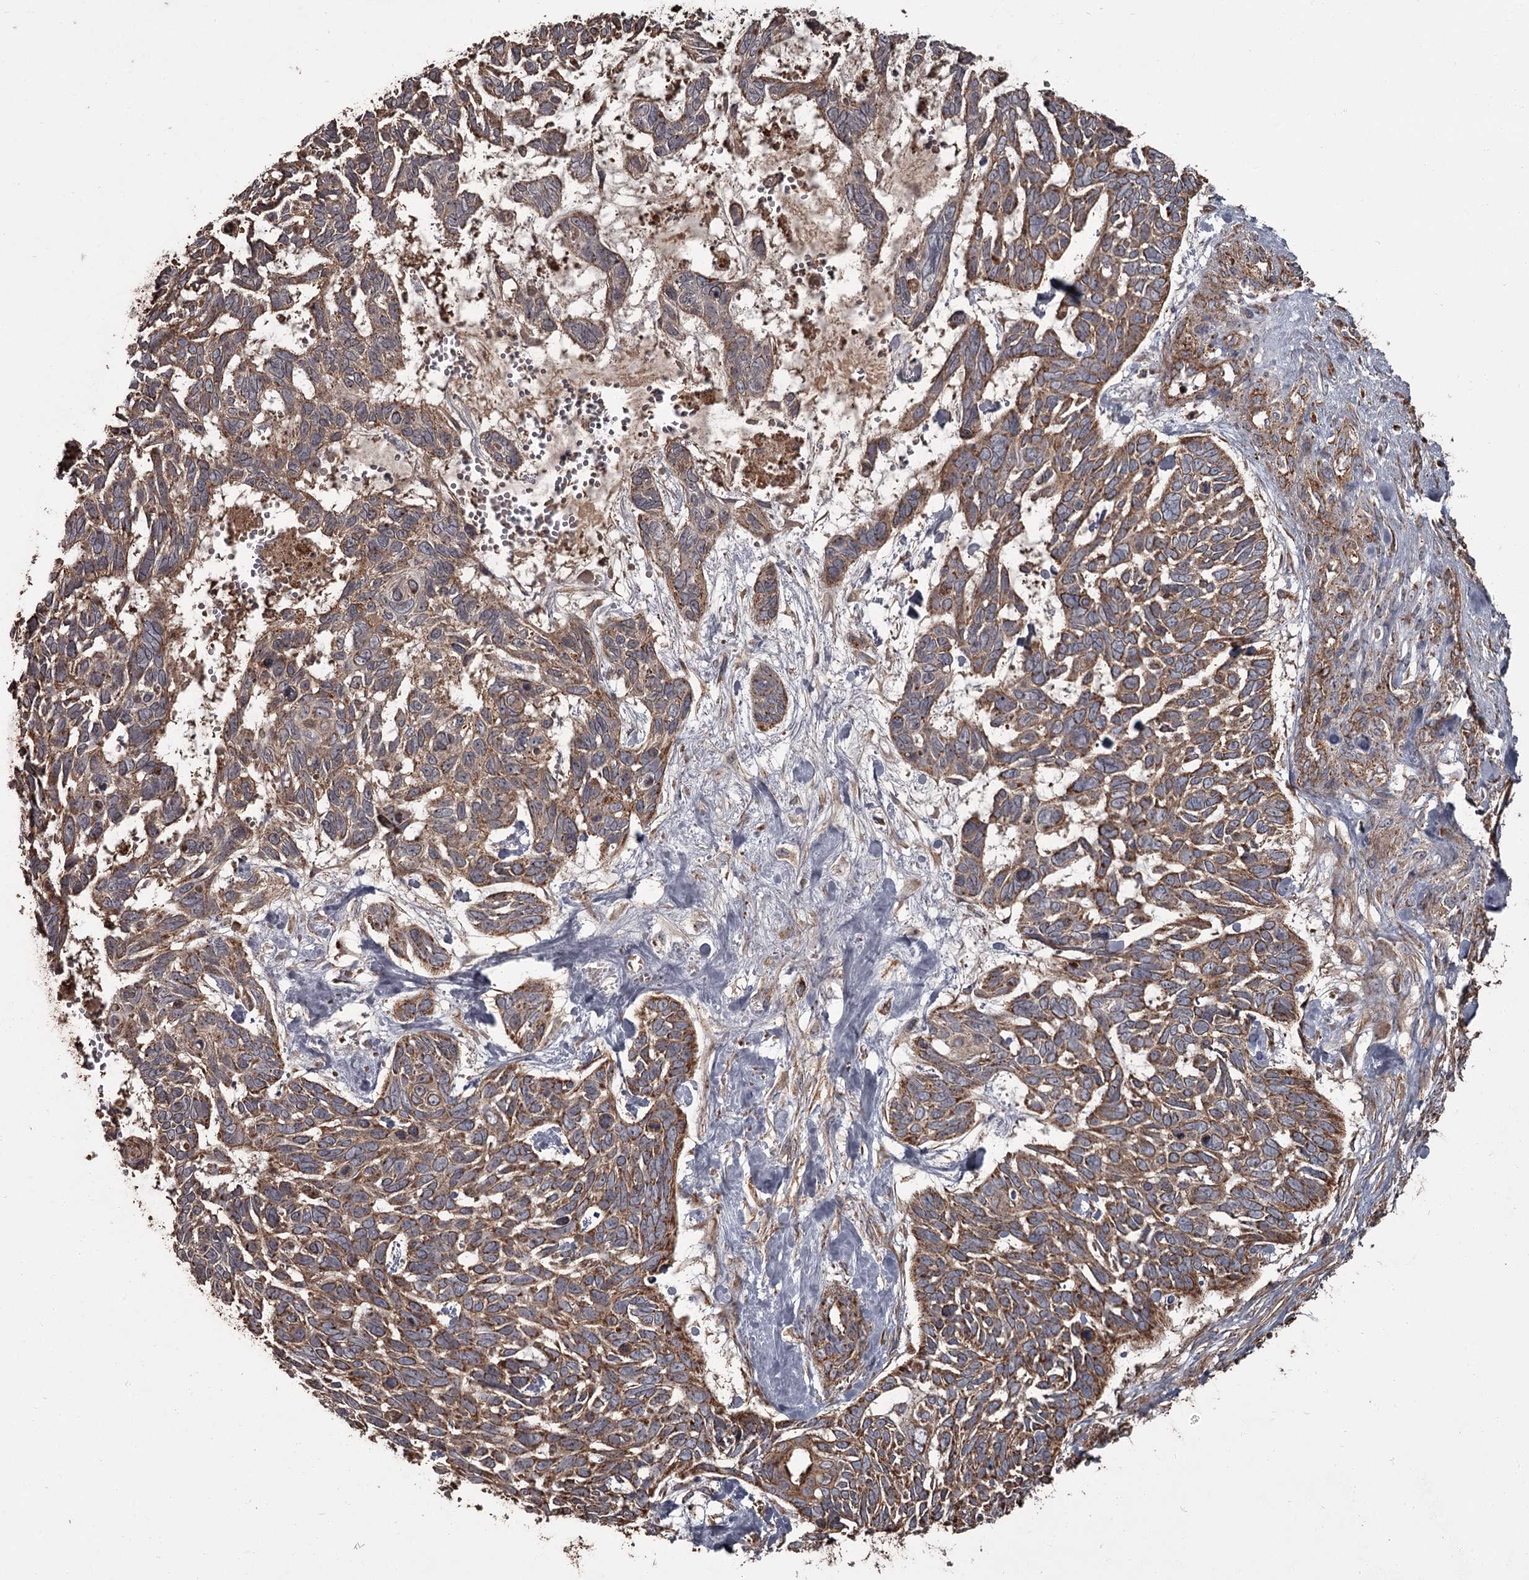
{"staining": {"intensity": "moderate", "quantity": ">75%", "location": "cytoplasmic/membranous"}, "tissue": "skin cancer", "cell_type": "Tumor cells", "image_type": "cancer", "snomed": [{"axis": "morphology", "description": "Basal cell carcinoma"}, {"axis": "topography", "description": "Skin"}], "caption": "Immunohistochemistry of human skin cancer reveals medium levels of moderate cytoplasmic/membranous expression in about >75% of tumor cells.", "gene": "THAP9", "patient": {"sex": "male", "age": 88}}